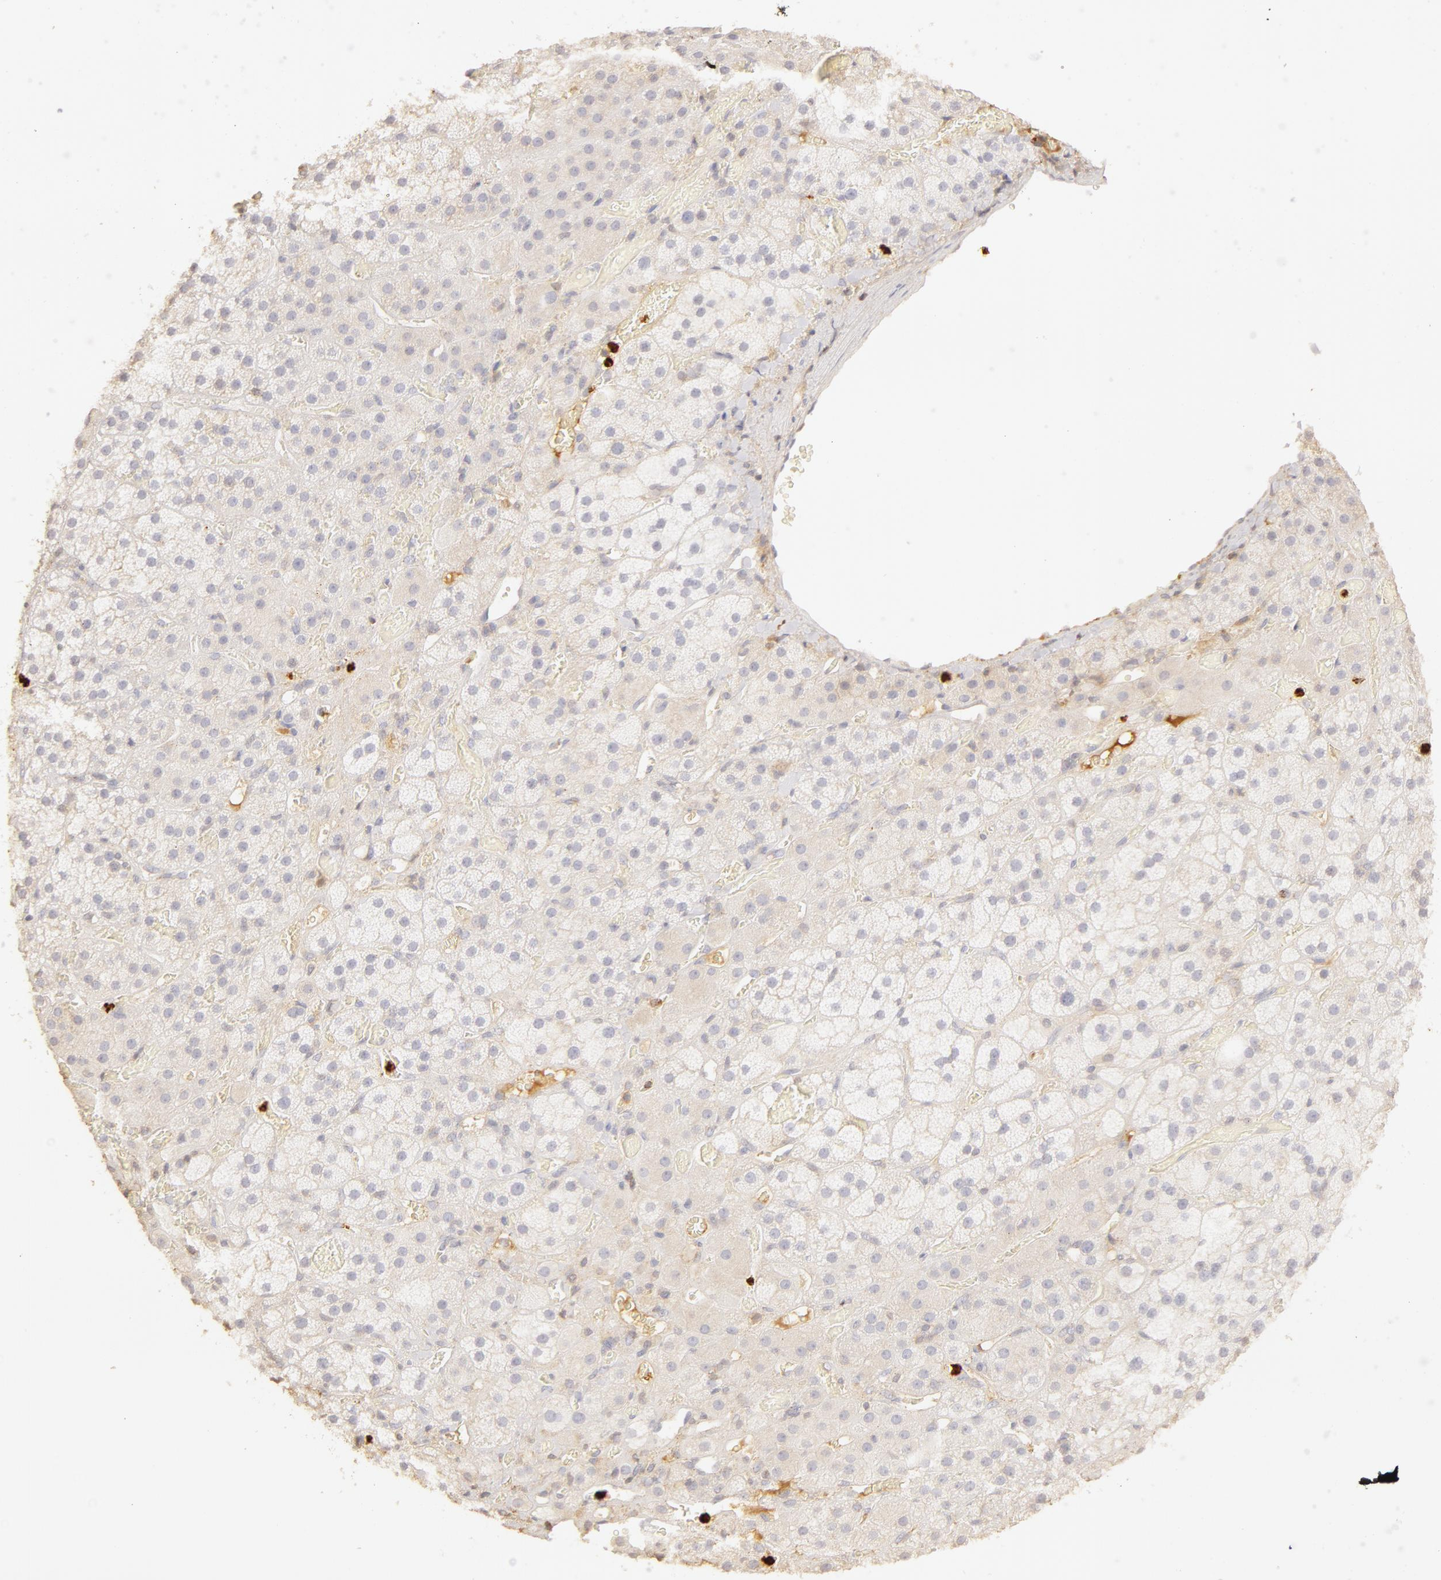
{"staining": {"intensity": "negative", "quantity": "none", "location": "none"}, "tissue": "adrenal gland", "cell_type": "Glandular cells", "image_type": "normal", "snomed": [{"axis": "morphology", "description": "Normal tissue, NOS"}, {"axis": "topography", "description": "Adrenal gland"}], "caption": "IHC photomicrograph of unremarkable adrenal gland stained for a protein (brown), which reveals no expression in glandular cells. (Immunohistochemistry (ihc), brightfield microscopy, high magnification).", "gene": "C1R", "patient": {"sex": "male", "age": 57}}